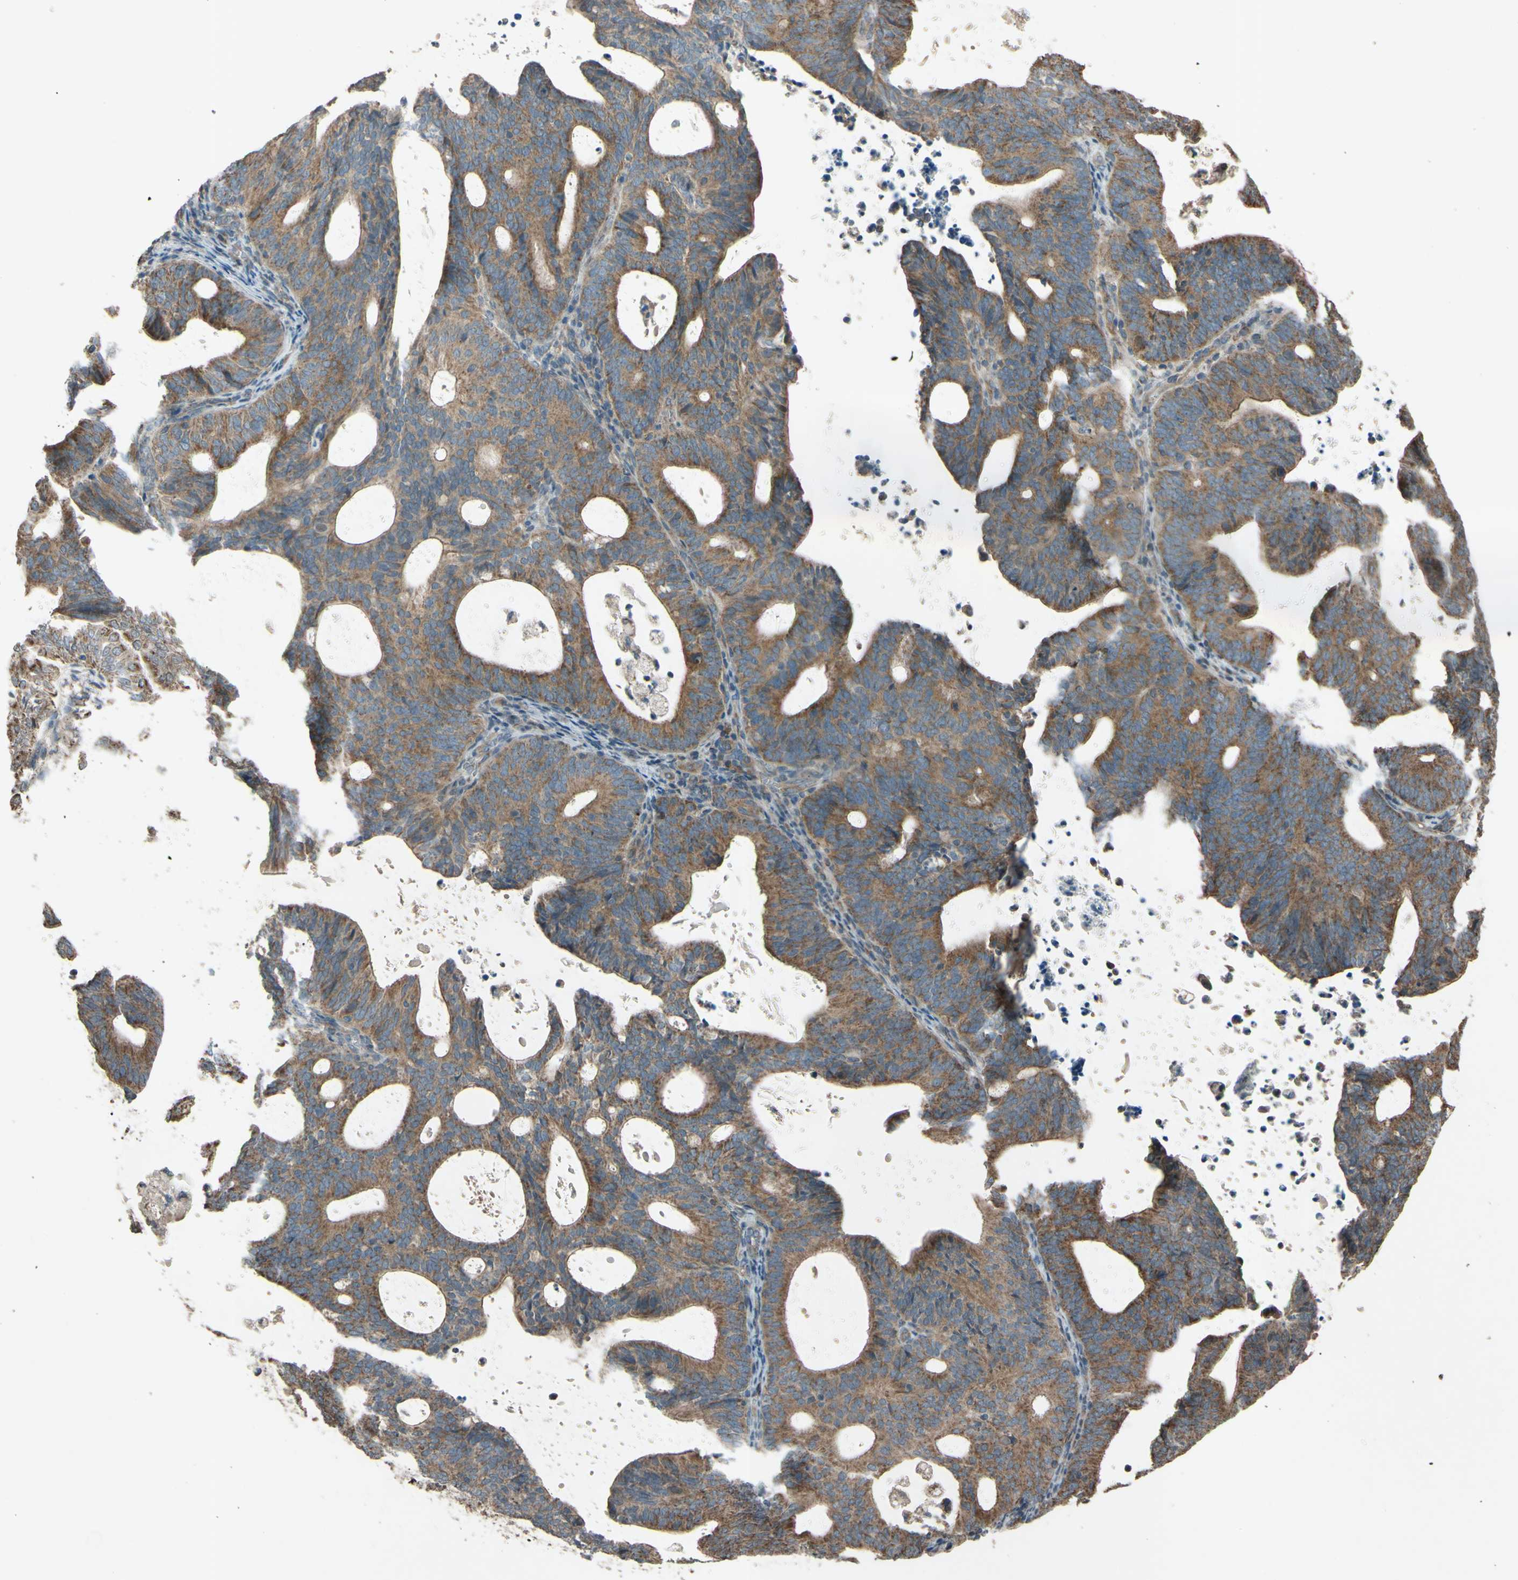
{"staining": {"intensity": "moderate", "quantity": ">75%", "location": "cytoplasmic/membranous"}, "tissue": "endometrial cancer", "cell_type": "Tumor cells", "image_type": "cancer", "snomed": [{"axis": "morphology", "description": "Adenocarcinoma, NOS"}, {"axis": "topography", "description": "Uterus"}], "caption": "Endometrial cancer (adenocarcinoma) stained with a protein marker reveals moderate staining in tumor cells.", "gene": "ACOT8", "patient": {"sex": "female", "age": 83}}